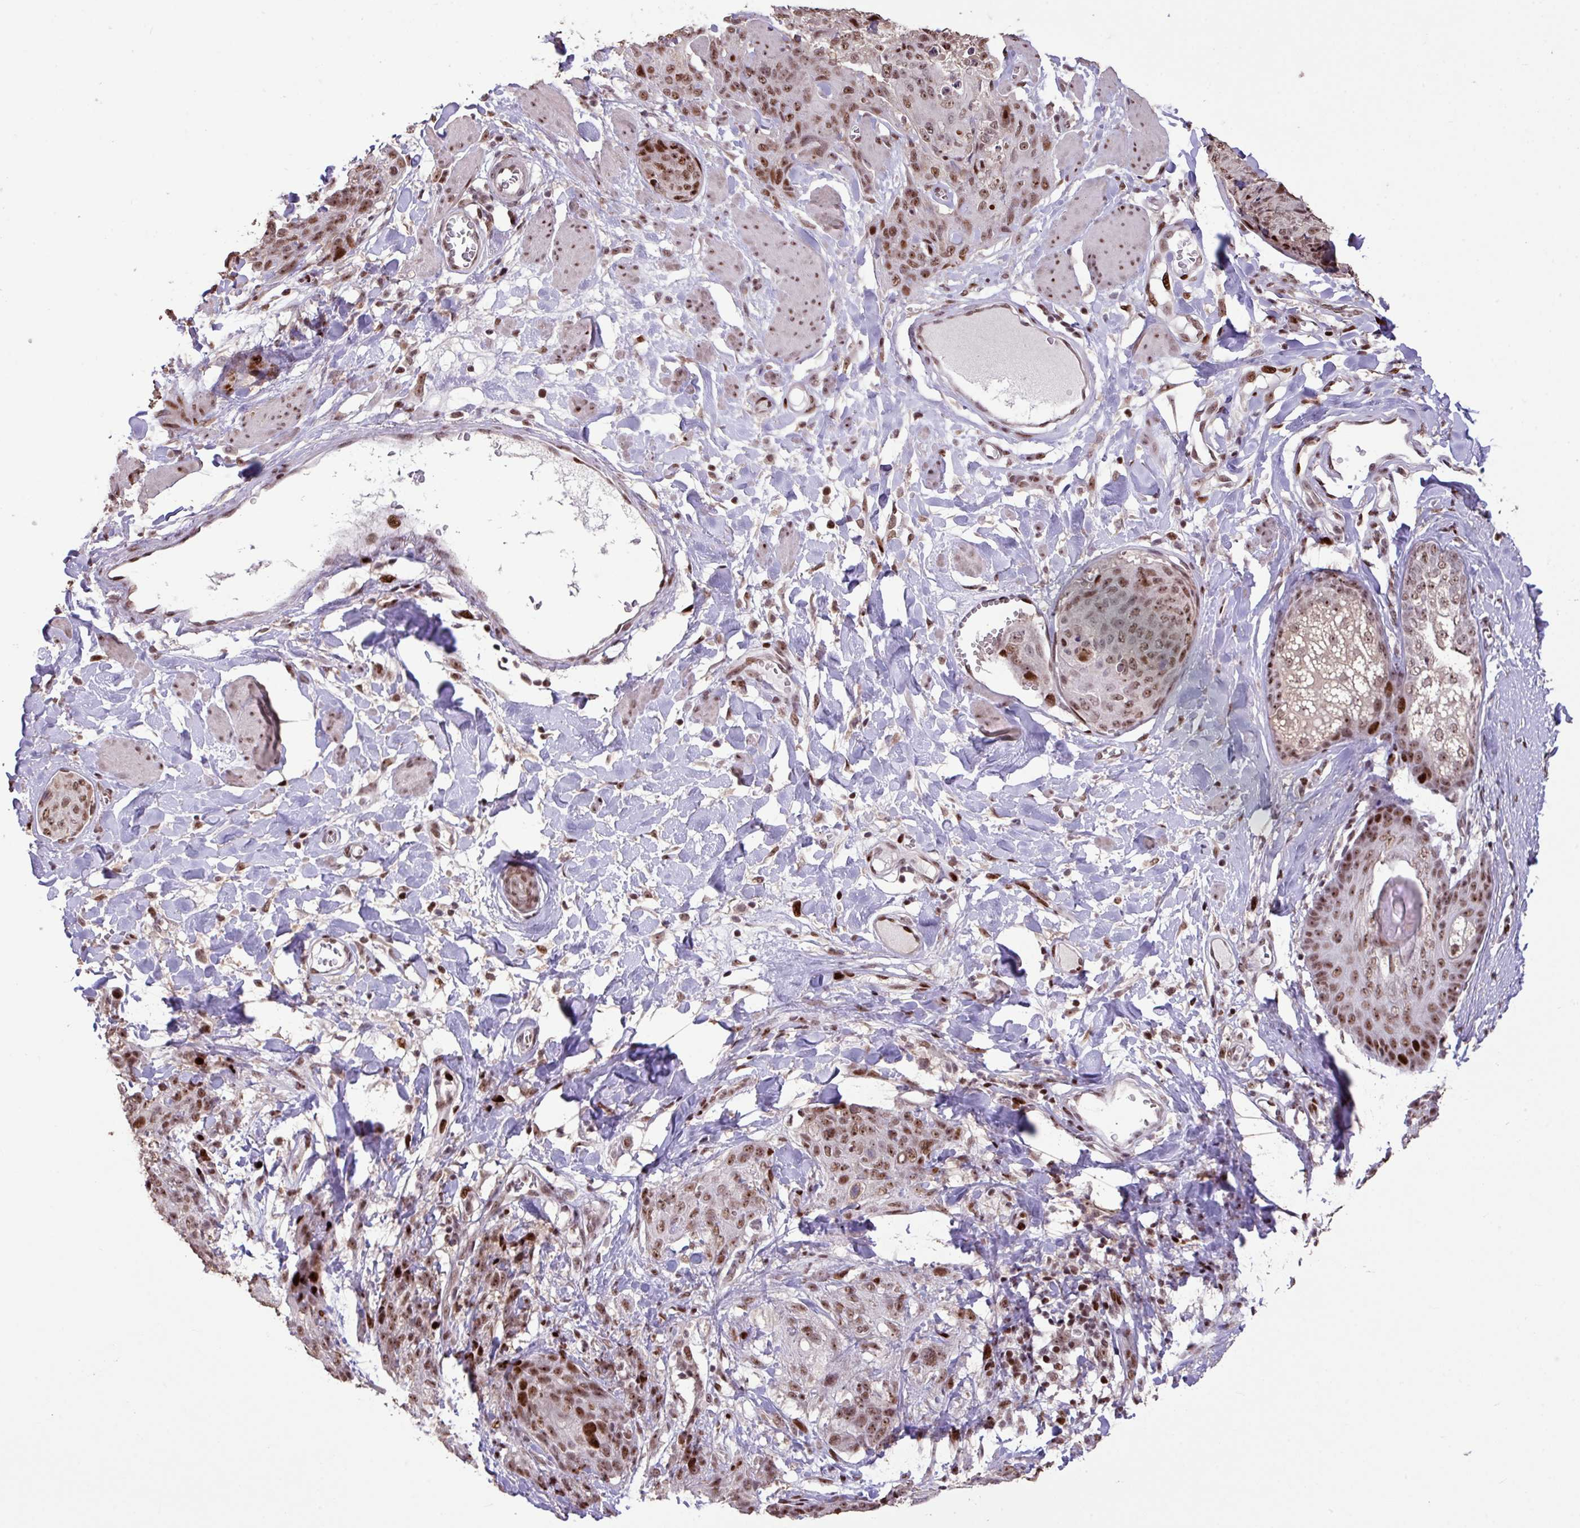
{"staining": {"intensity": "moderate", "quantity": ">75%", "location": "nuclear"}, "tissue": "skin cancer", "cell_type": "Tumor cells", "image_type": "cancer", "snomed": [{"axis": "morphology", "description": "Squamous cell carcinoma, NOS"}, {"axis": "topography", "description": "Skin"}, {"axis": "topography", "description": "Vulva"}], "caption": "Immunohistochemistry (IHC) (DAB (3,3'-diaminobenzidine)) staining of squamous cell carcinoma (skin) shows moderate nuclear protein positivity in approximately >75% of tumor cells. Immunohistochemistry stains the protein of interest in brown and the nuclei are stained blue.", "gene": "ZNF709", "patient": {"sex": "female", "age": 85}}